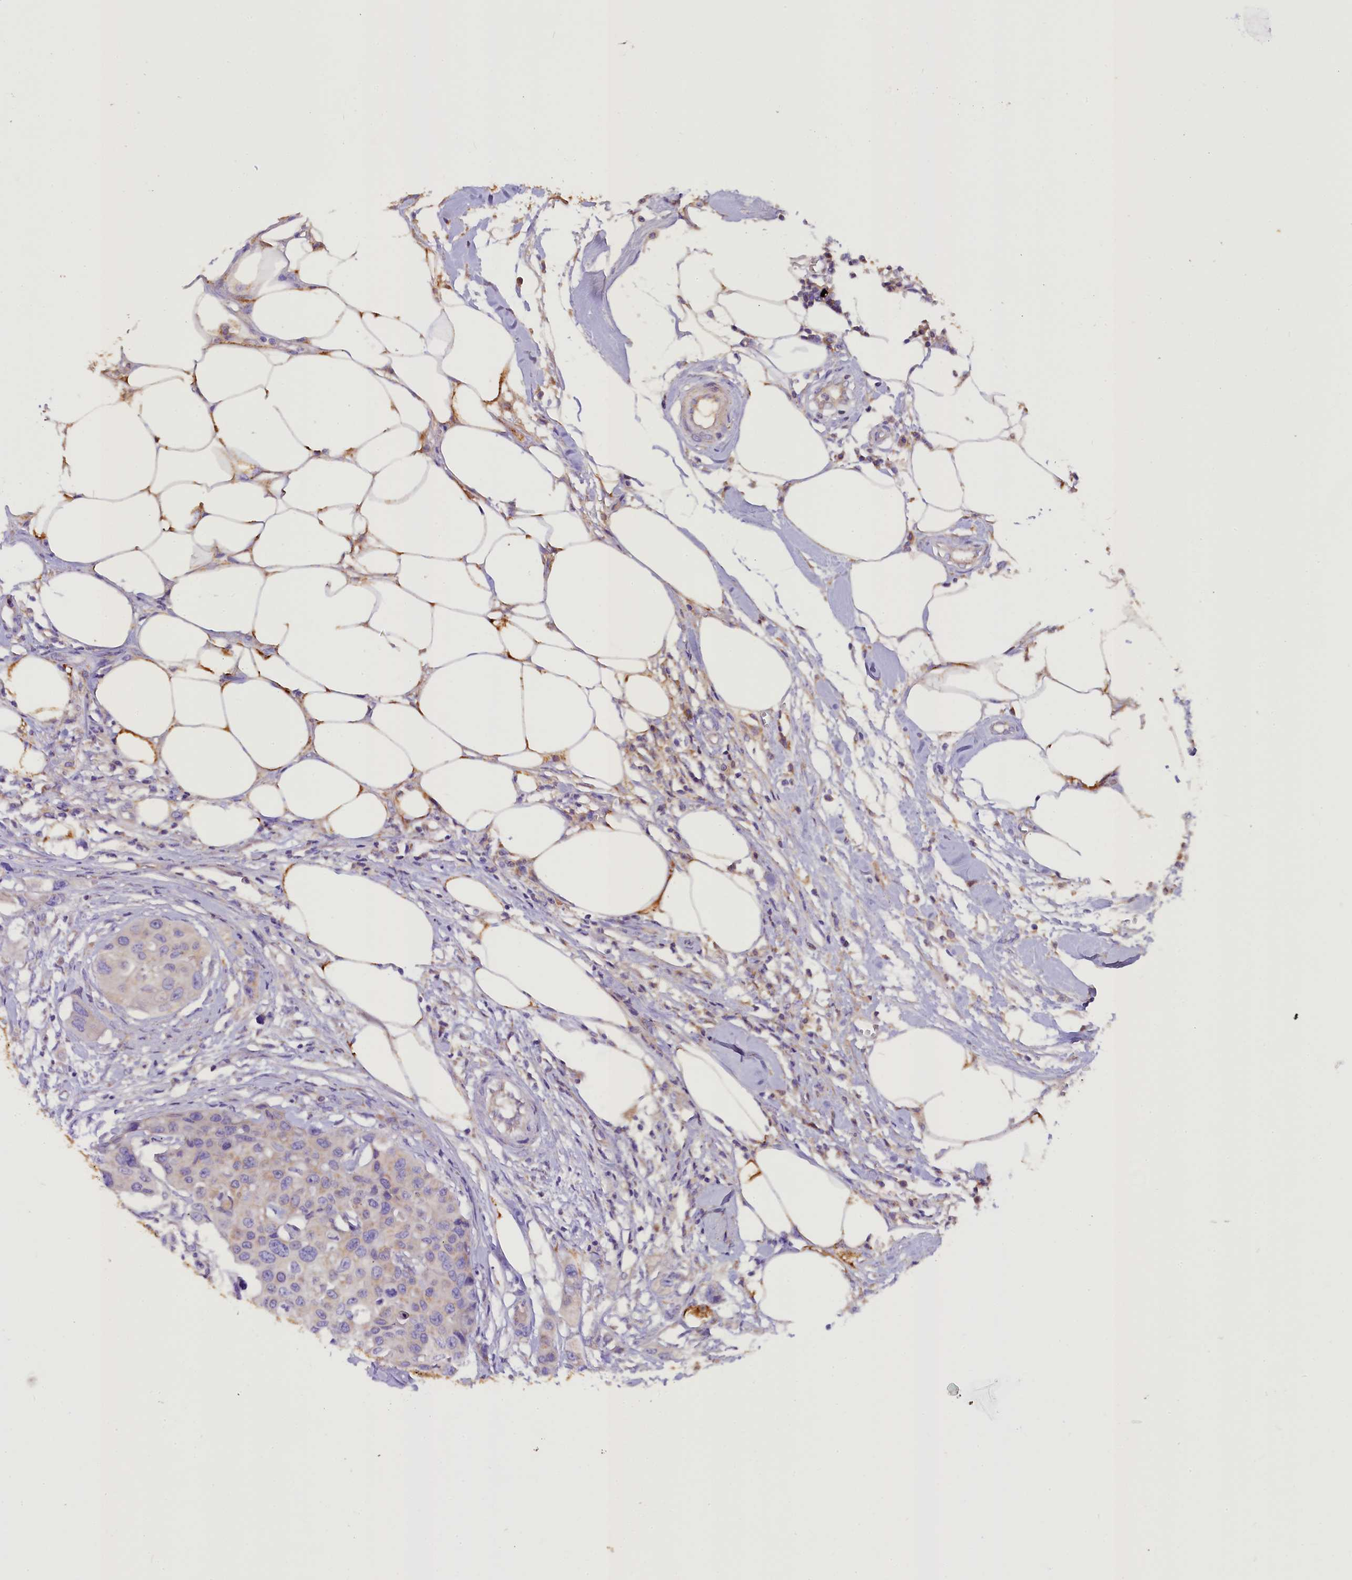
{"staining": {"intensity": "weak", "quantity": "<25%", "location": "cytoplasmic/membranous"}, "tissue": "colorectal cancer", "cell_type": "Tumor cells", "image_type": "cancer", "snomed": [{"axis": "morphology", "description": "Adenocarcinoma, NOS"}, {"axis": "topography", "description": "Colon"}], "caption": "High power microscopy image of an immunohistochemistry (IHC) image of colorectal cancer, revealing no significant staining in tumor cells.", "gene": "SIX5", "patient": {"sex": "male", "age": 77}}